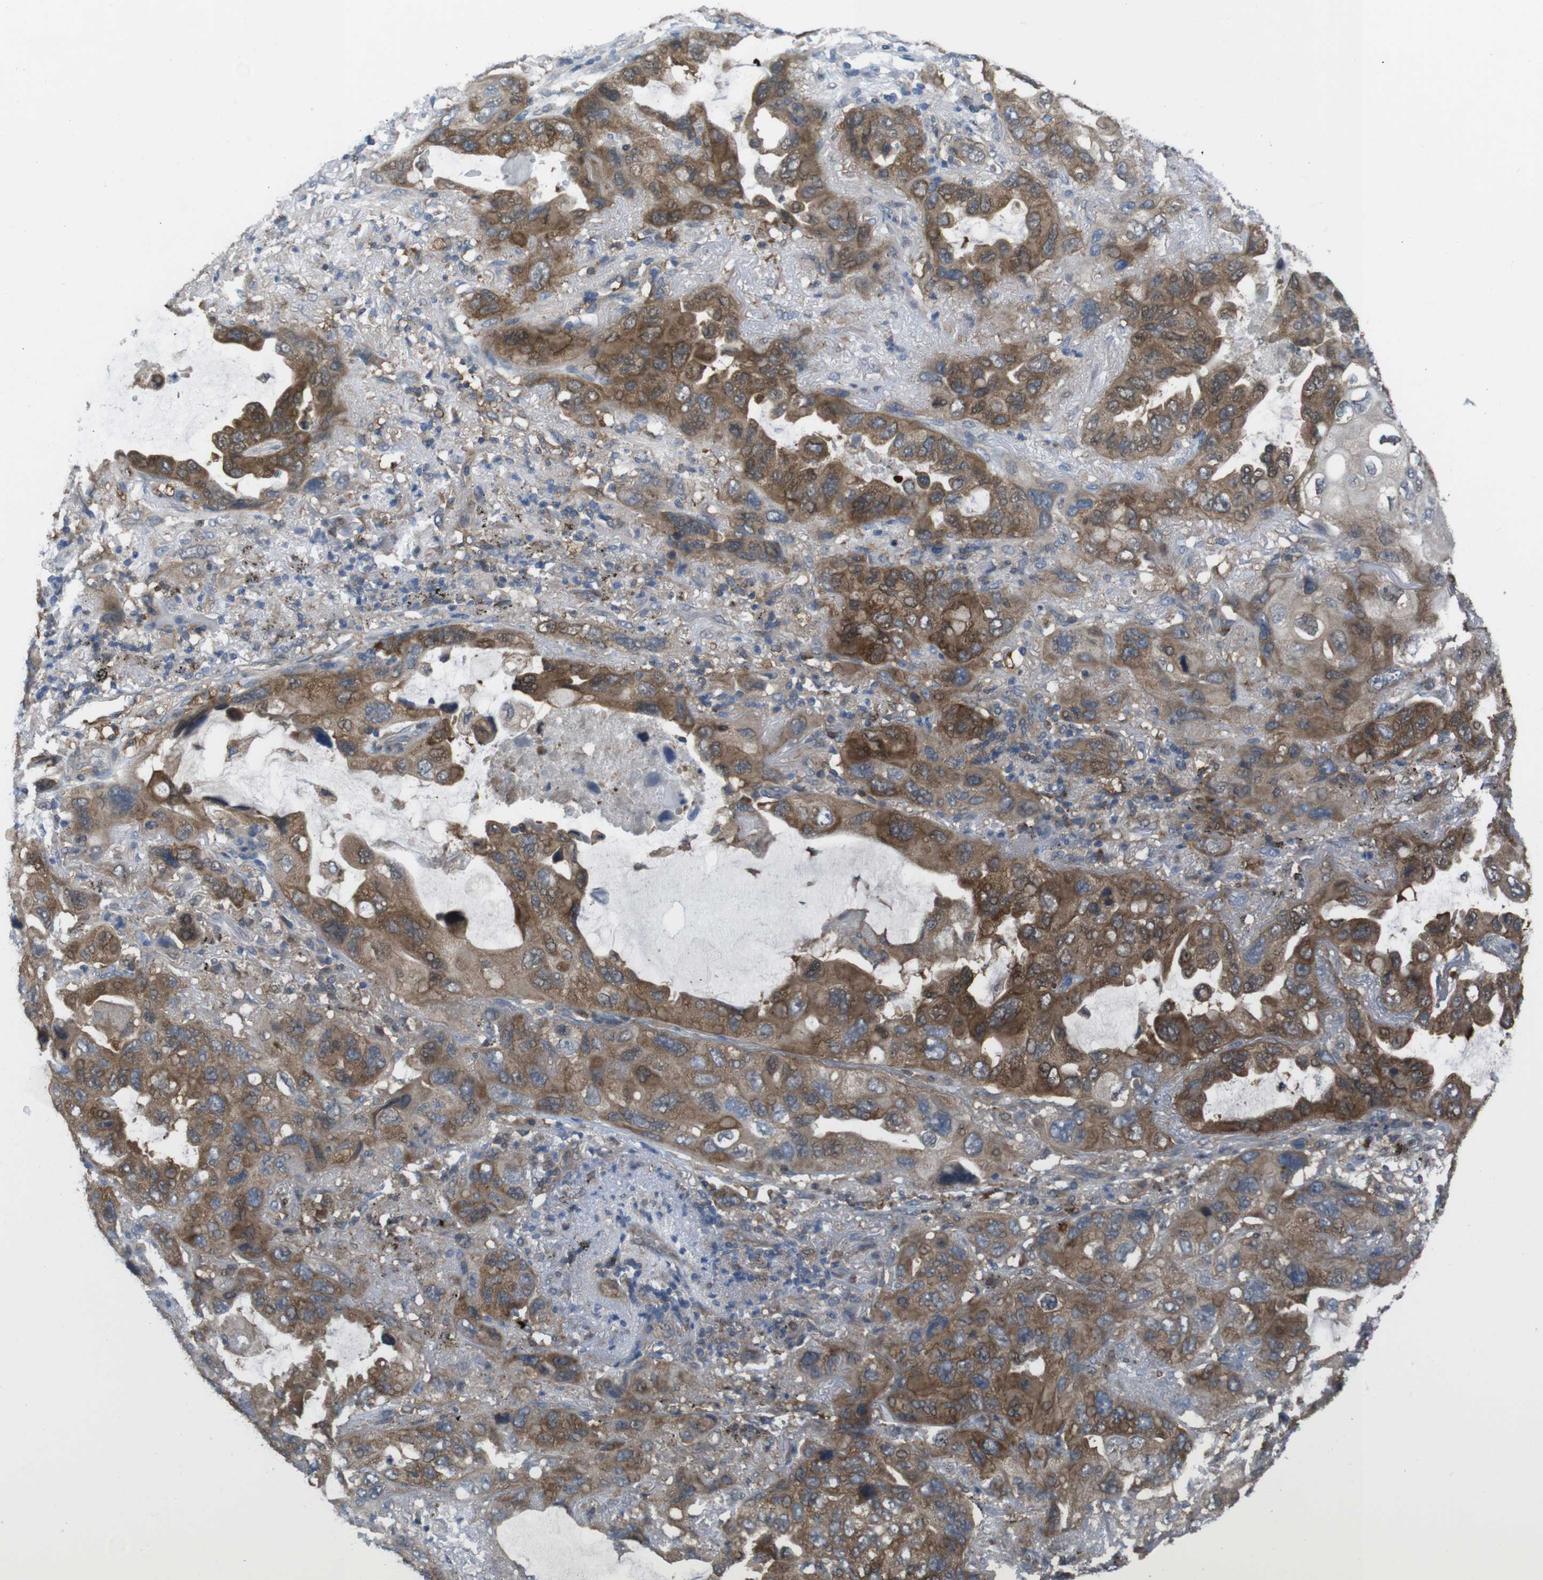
{"staining": {"intensity": "moderate", "quantity": ">75%", "location": "cytoplasmic/membranous"}, "tissue": "lung cancer", "cell_type": "Tumor cells", "image_type": "cancer", "snomed": [{"axis": "morphology", "description": "Squamous cell carcinoma, NOS"}, {"axis": "topography", "description": "Lung"}], "caption": "DAB (3,3'-diaminobenzidine) immunohistochemical staining of lung cancer (squamous cell carcinoma) displays moderate cytoplasmic/membranous protein staining in about >75% of tumor cells.", "gene": "MTHFD1", "patient": {"sex": "female", "age": 73}}